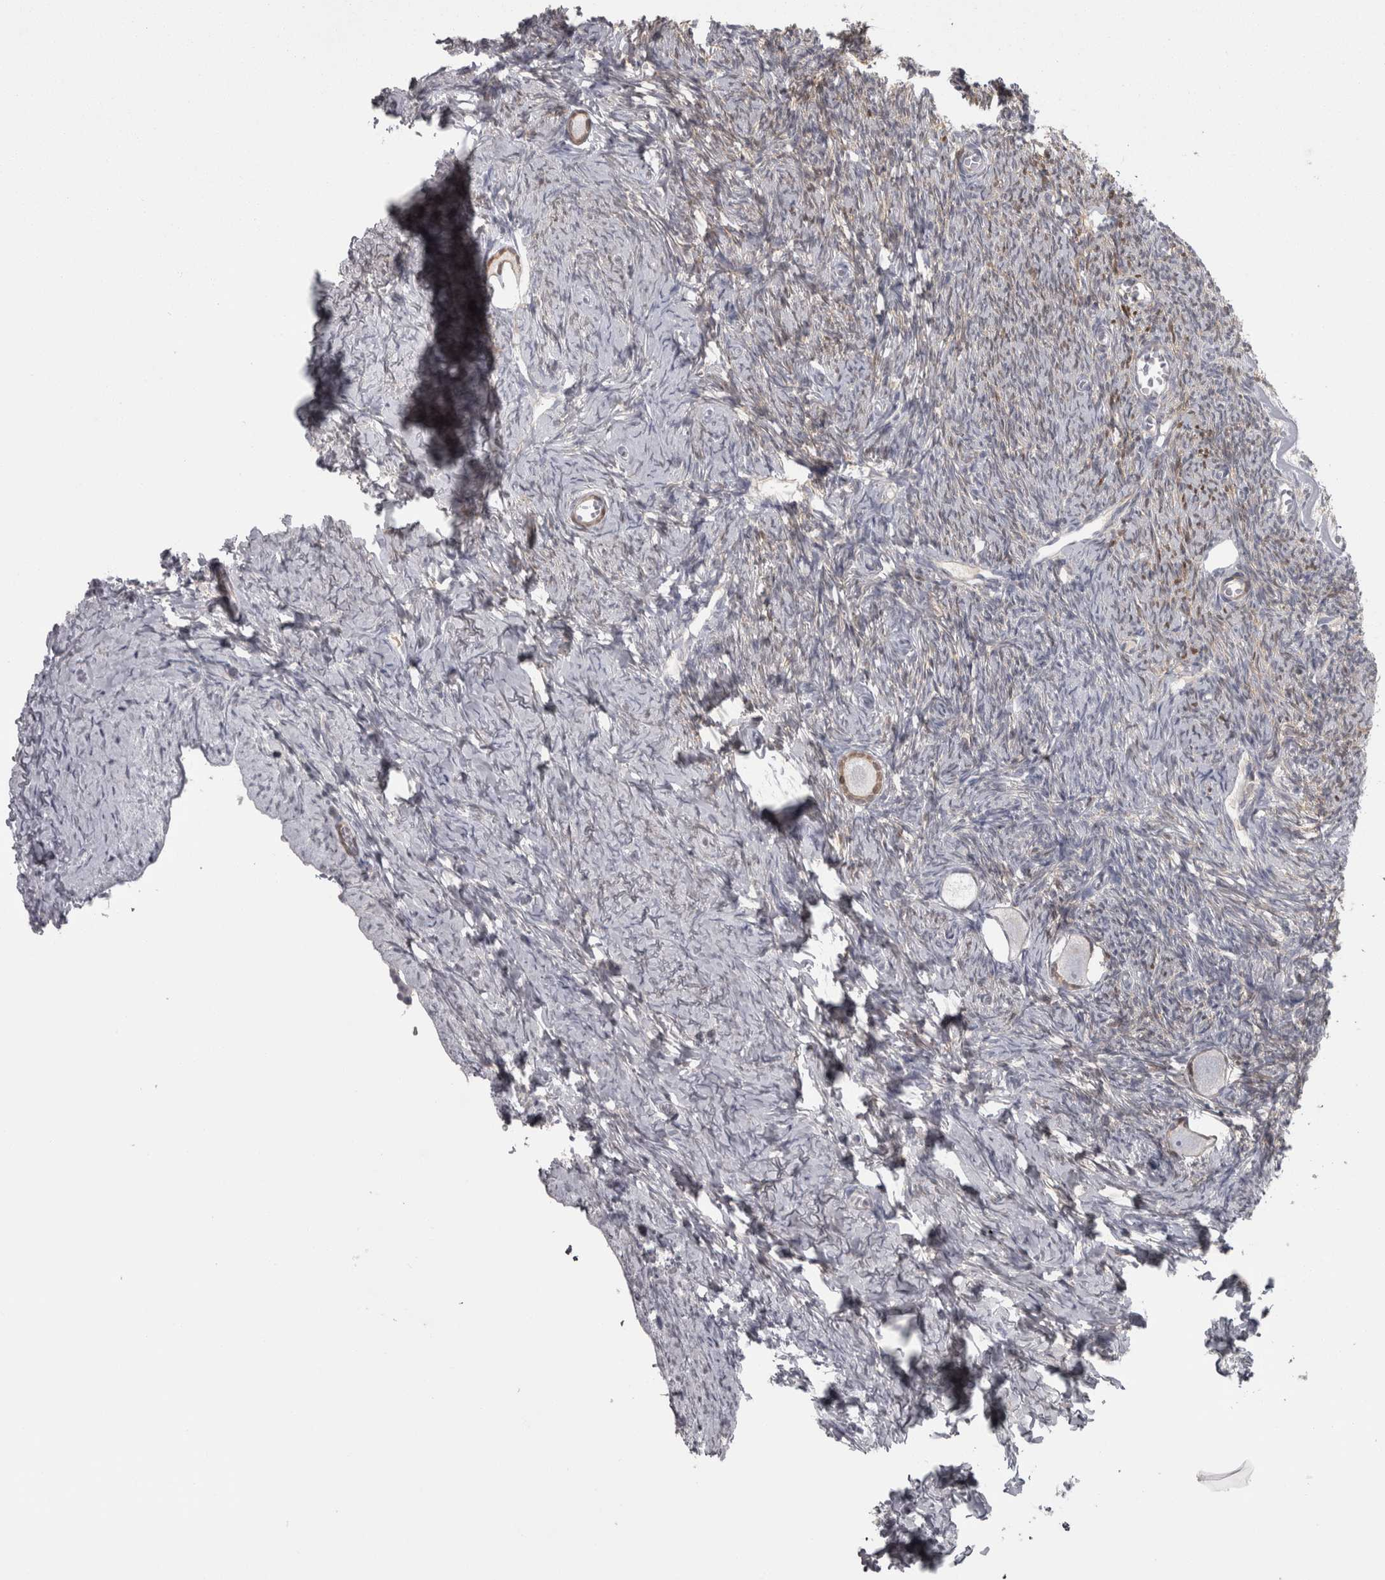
{"staining": {"intensity": "weak", "quantity": "25%-75%", "location": "cytoplasmic/membranous"}, "tissue": "ovary", "cell_type": "Follicle cells", "image_type": "normal", "snomed": [{"axis": "morphology", "description": "Normal tissue, NOS"}, {"axis": "topography", "description": "Ovary"}], "caption": "Immunohistochemistry of normal human ovary displays low levels of weak cytoplasmic/membranous expression in about 25%-75% of follicle cells.", "gene": "PPP1R12B", "patient": {"sex": "female", "age": 27}}